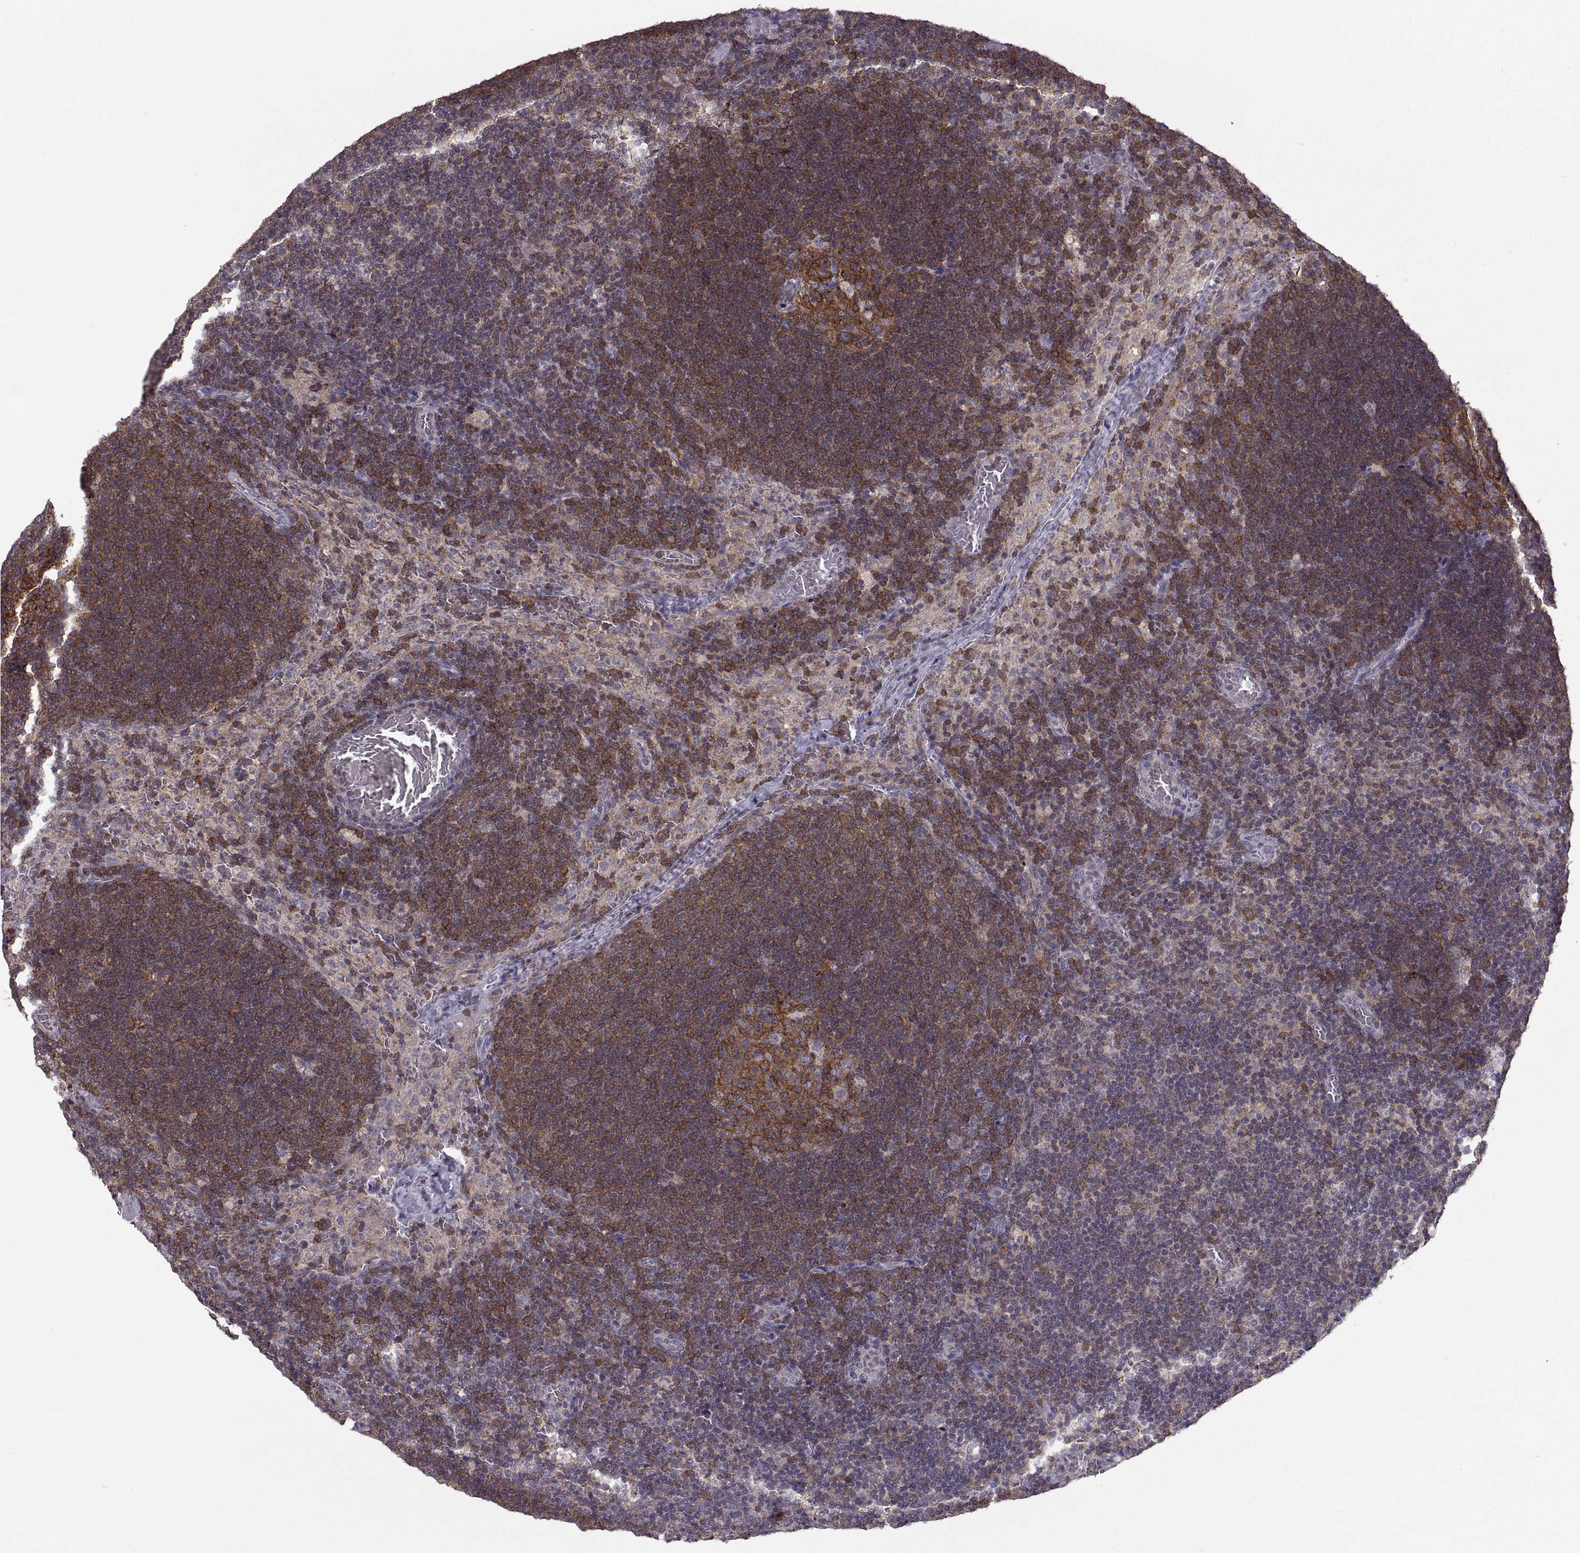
{"staining": {"intensity": "strong", "quantity": ">75%", "location": "cytoplasmic/membranous"}, "tissue": "lymph node", "cell_type": "Germinal center cells", "image_type": "normal", "snomed": [{"axis": "morphology", "description": "Normal tissue, NOS"}, {"axis": "topography", "description": "Lymph node"}], "caption": "This image exhibits benign lymph node stained with immunohistochemistry (IHC) to label a protein in brown. The cytoplasmic/membranous of germinal center cells show strong positivity for the protein. Nuclei are counter-stained blue.", "gene": "EZR", "patient": {"sex": "male", "age": 63}}